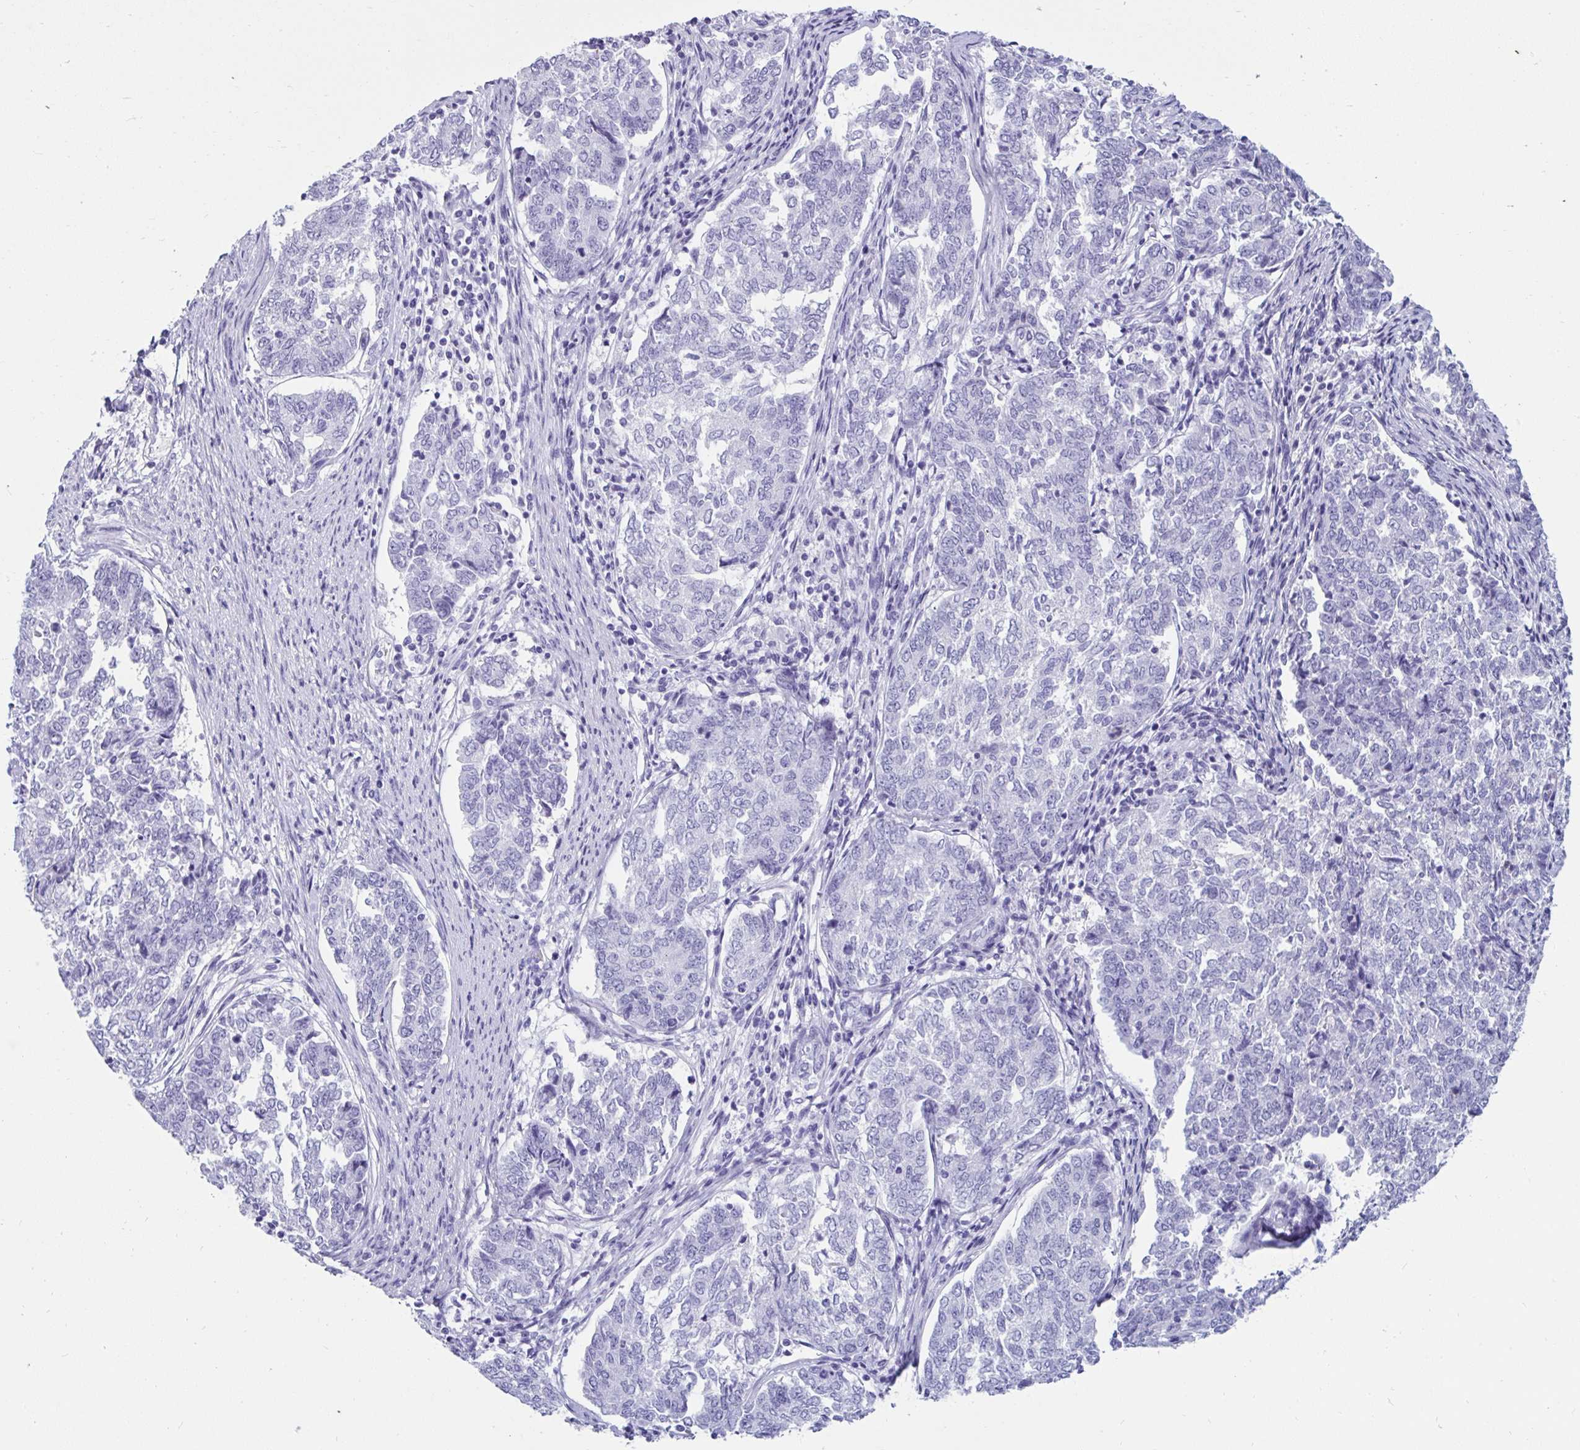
{"staining": {"intensity": "negative", "quantity": "none", "location": "none"}, "tissue": "endometrial cancer", "cell_type": "Tumor cells", "image_type": "cancer", "snomed": [{"axis": "morphology", "description": "Adenocarcinoma, NOS"}, {"axis": "topography", "description": "Endometrium"}], "caption": "Tumor cells show no significant protein positivity in endometrial cancer.", "gene": "GKN2", "patient": {"sex": "female", "age": 80}}